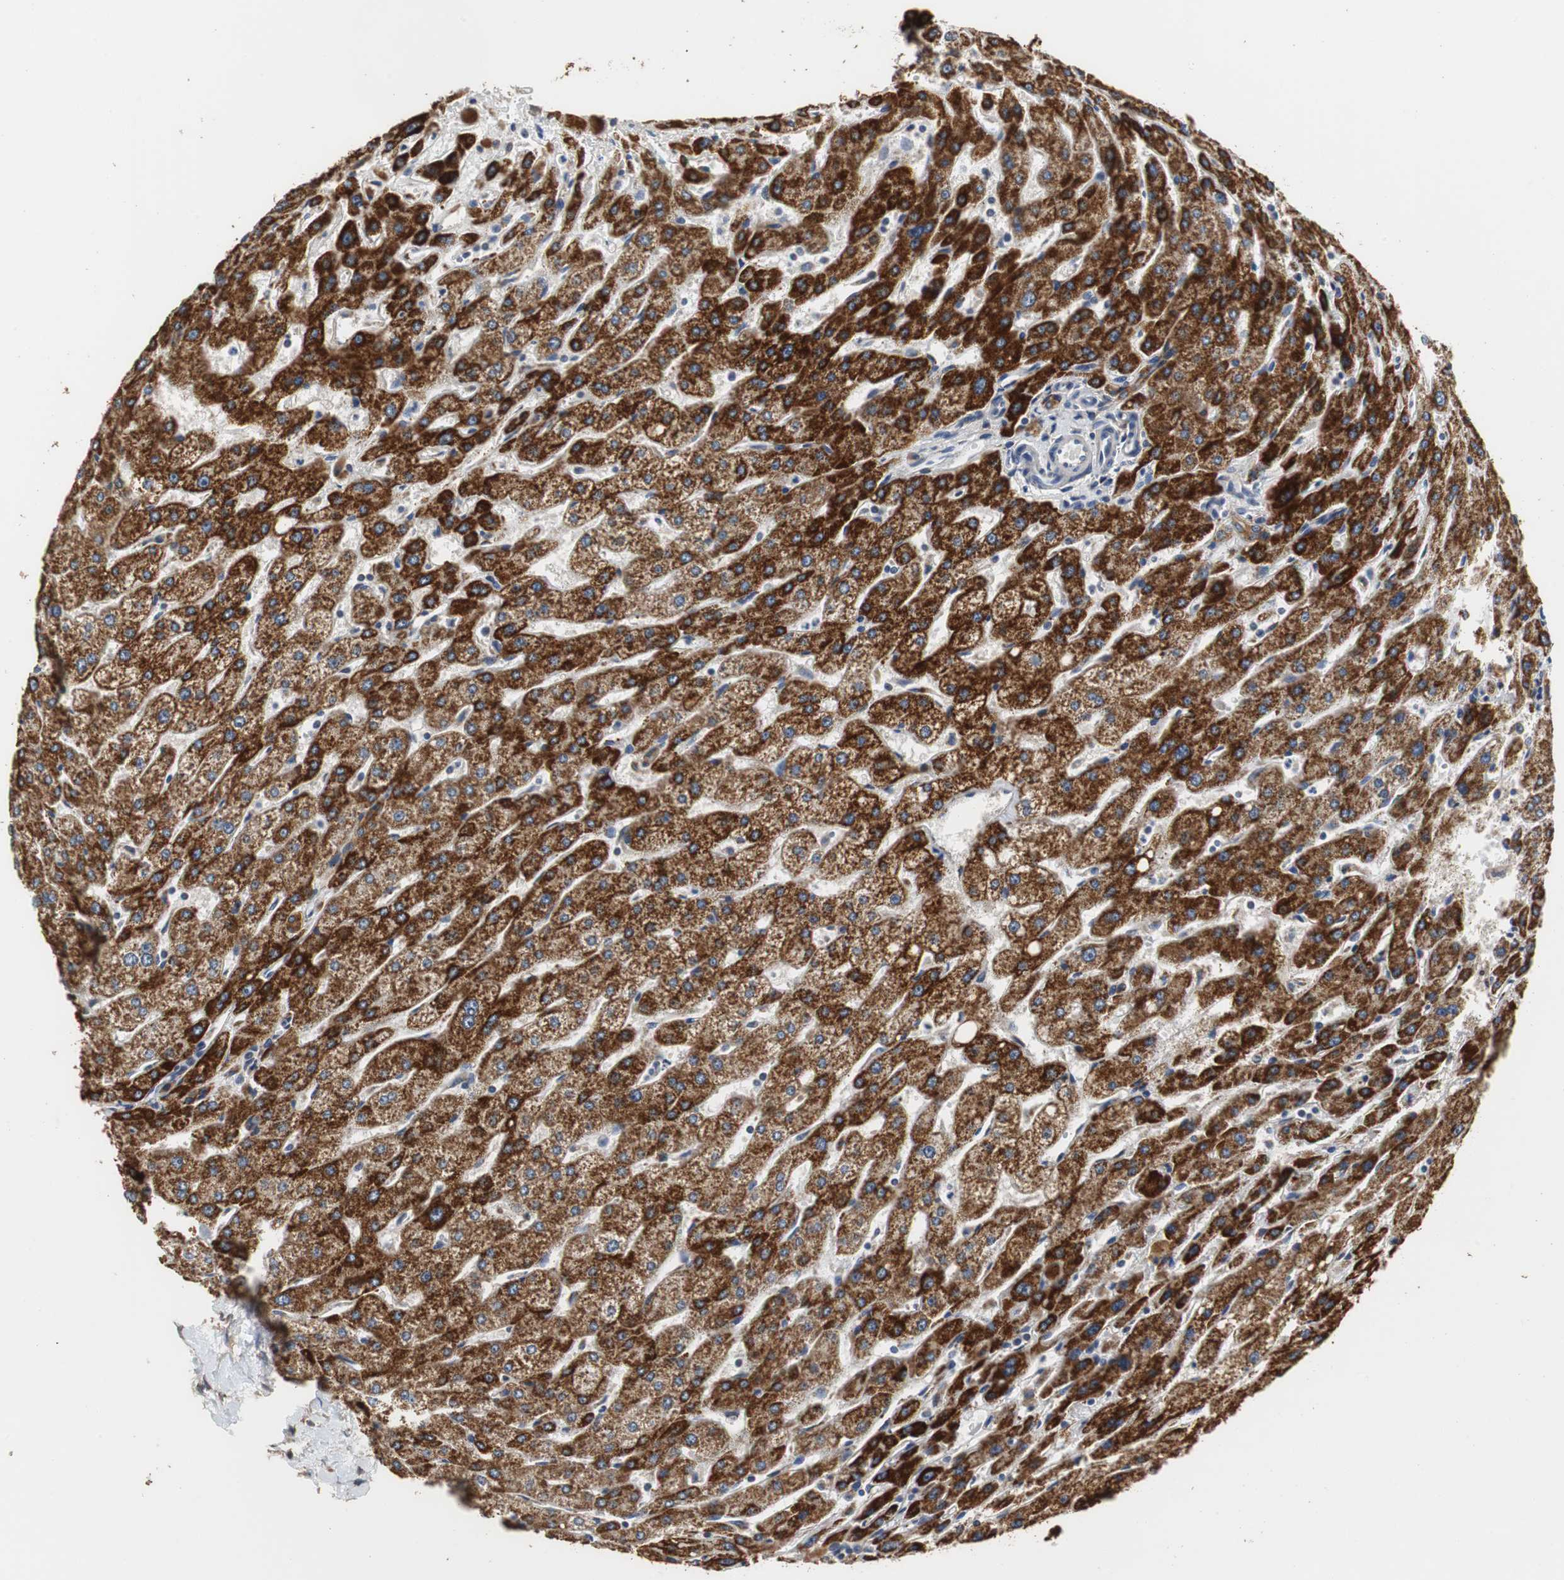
{"staining": {"intensity": "strong", "quantity": ">75%", "location": "cytoplasmic/membranous"}, "tissue": "liver", "cell_type": "Cholangiocytes", "image_type": "normal", "snomed": [{"axis": "morphology", "description": "Normal tissue, NOS"}, {"axis": "topography", "description": "Liver"}], "caption": "A high amount of strong cytoplasmic/membranous staining is present in about >75% of cholangiocytes in benign liver.", "gene": "HMGCL", "patient": {"sex": "male", "age": 67}}